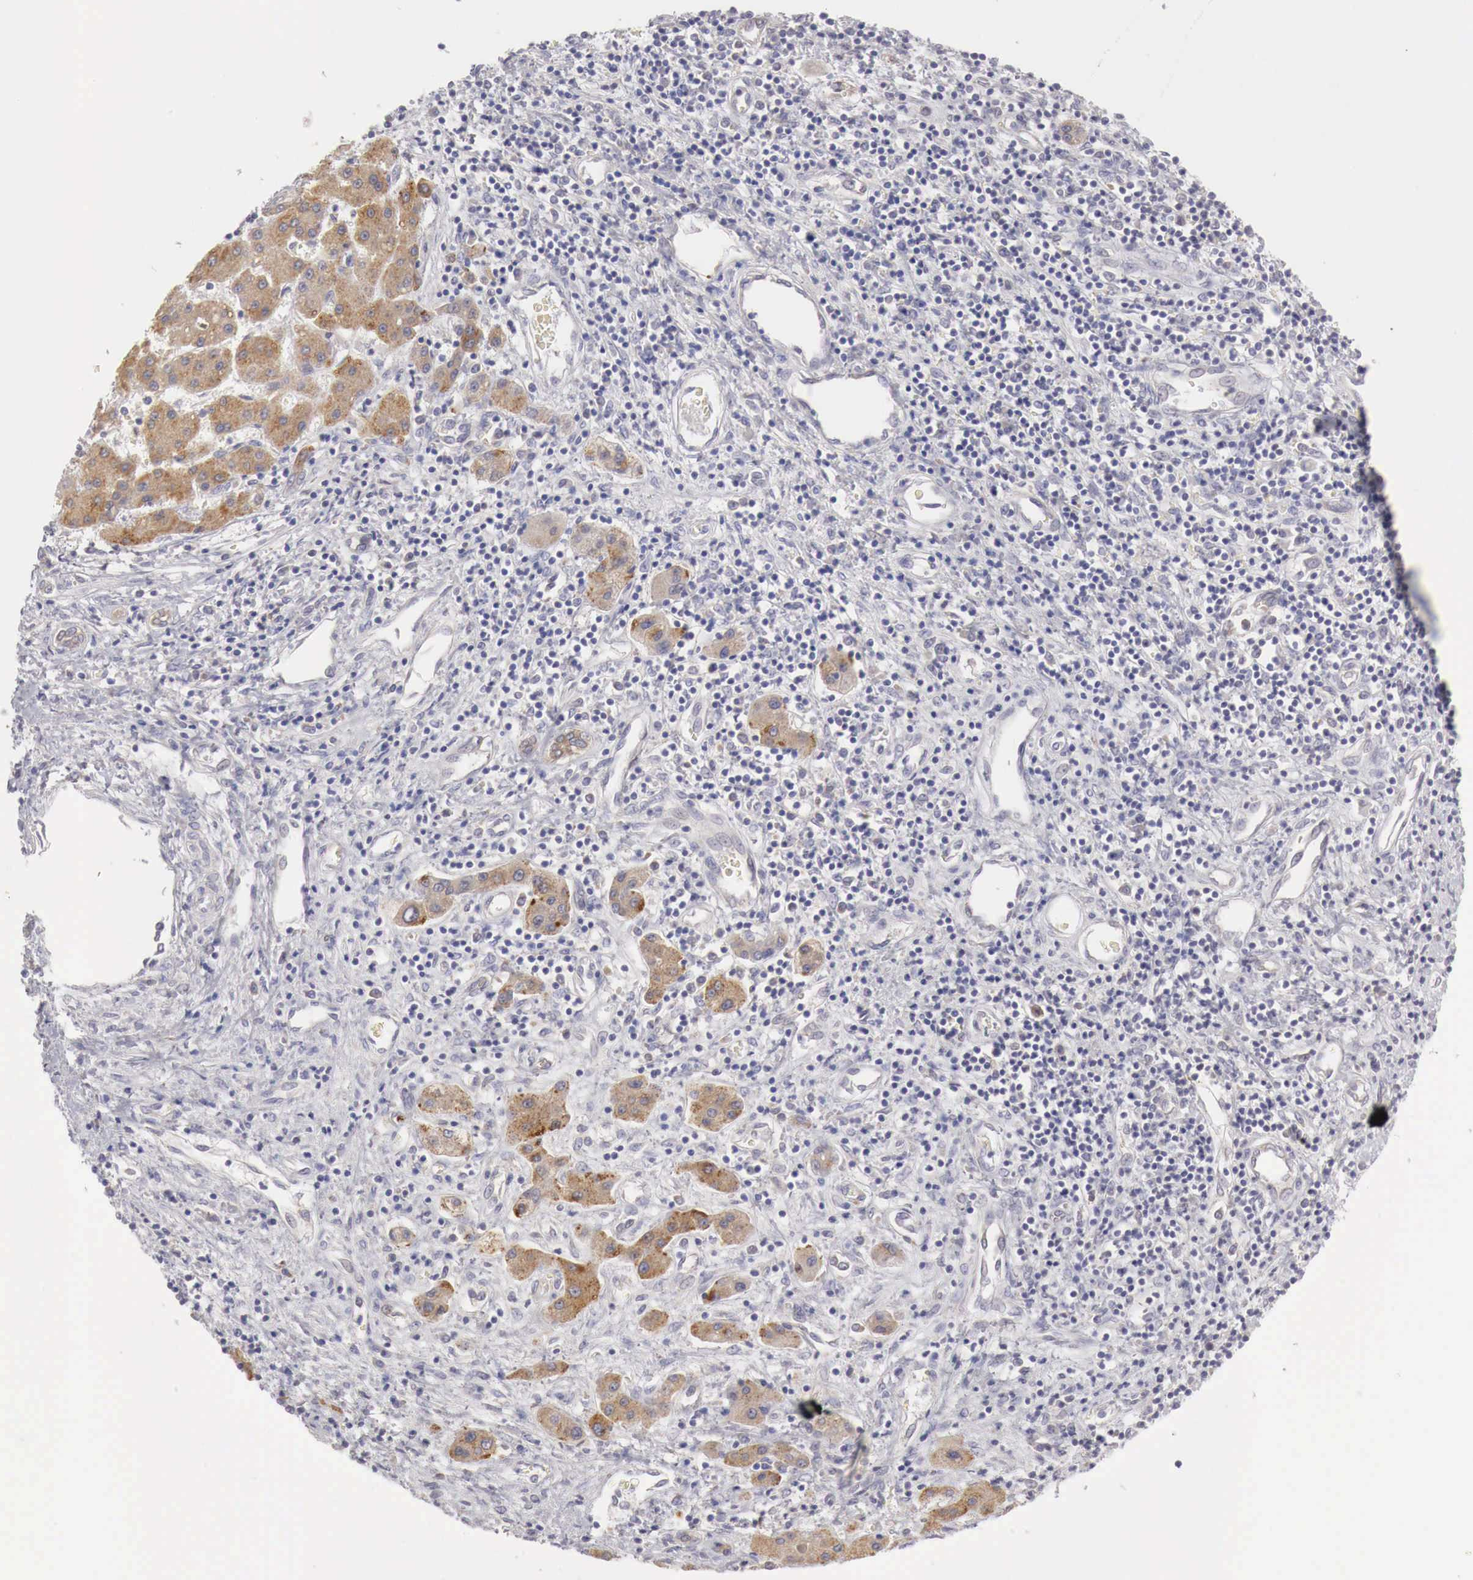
{"staining": {"intensity": "moderate", "quantity": ">75%", "location": "cytoplasmic/membranous"}, "tissue": "liver cancer", "cell_type": "Tumor cells", "image_type": "cancer", "snomed": [{"axis": "morphology", "description": "Carcinoma, Hepatocellular, NOS"}, {"axis": "topography", "description": "Liver"}], "caption": "Immunohistochemistry (IHC) micrograph of liver cancer (hepatocellular carcinoma) stained for a protein (brown), which displays medium levels of moderate cytoplasmic/membranous staining in about >75% of tumor cells.", "gene": "NSDHL", "patient": {"sex": "male", "age": 24}}